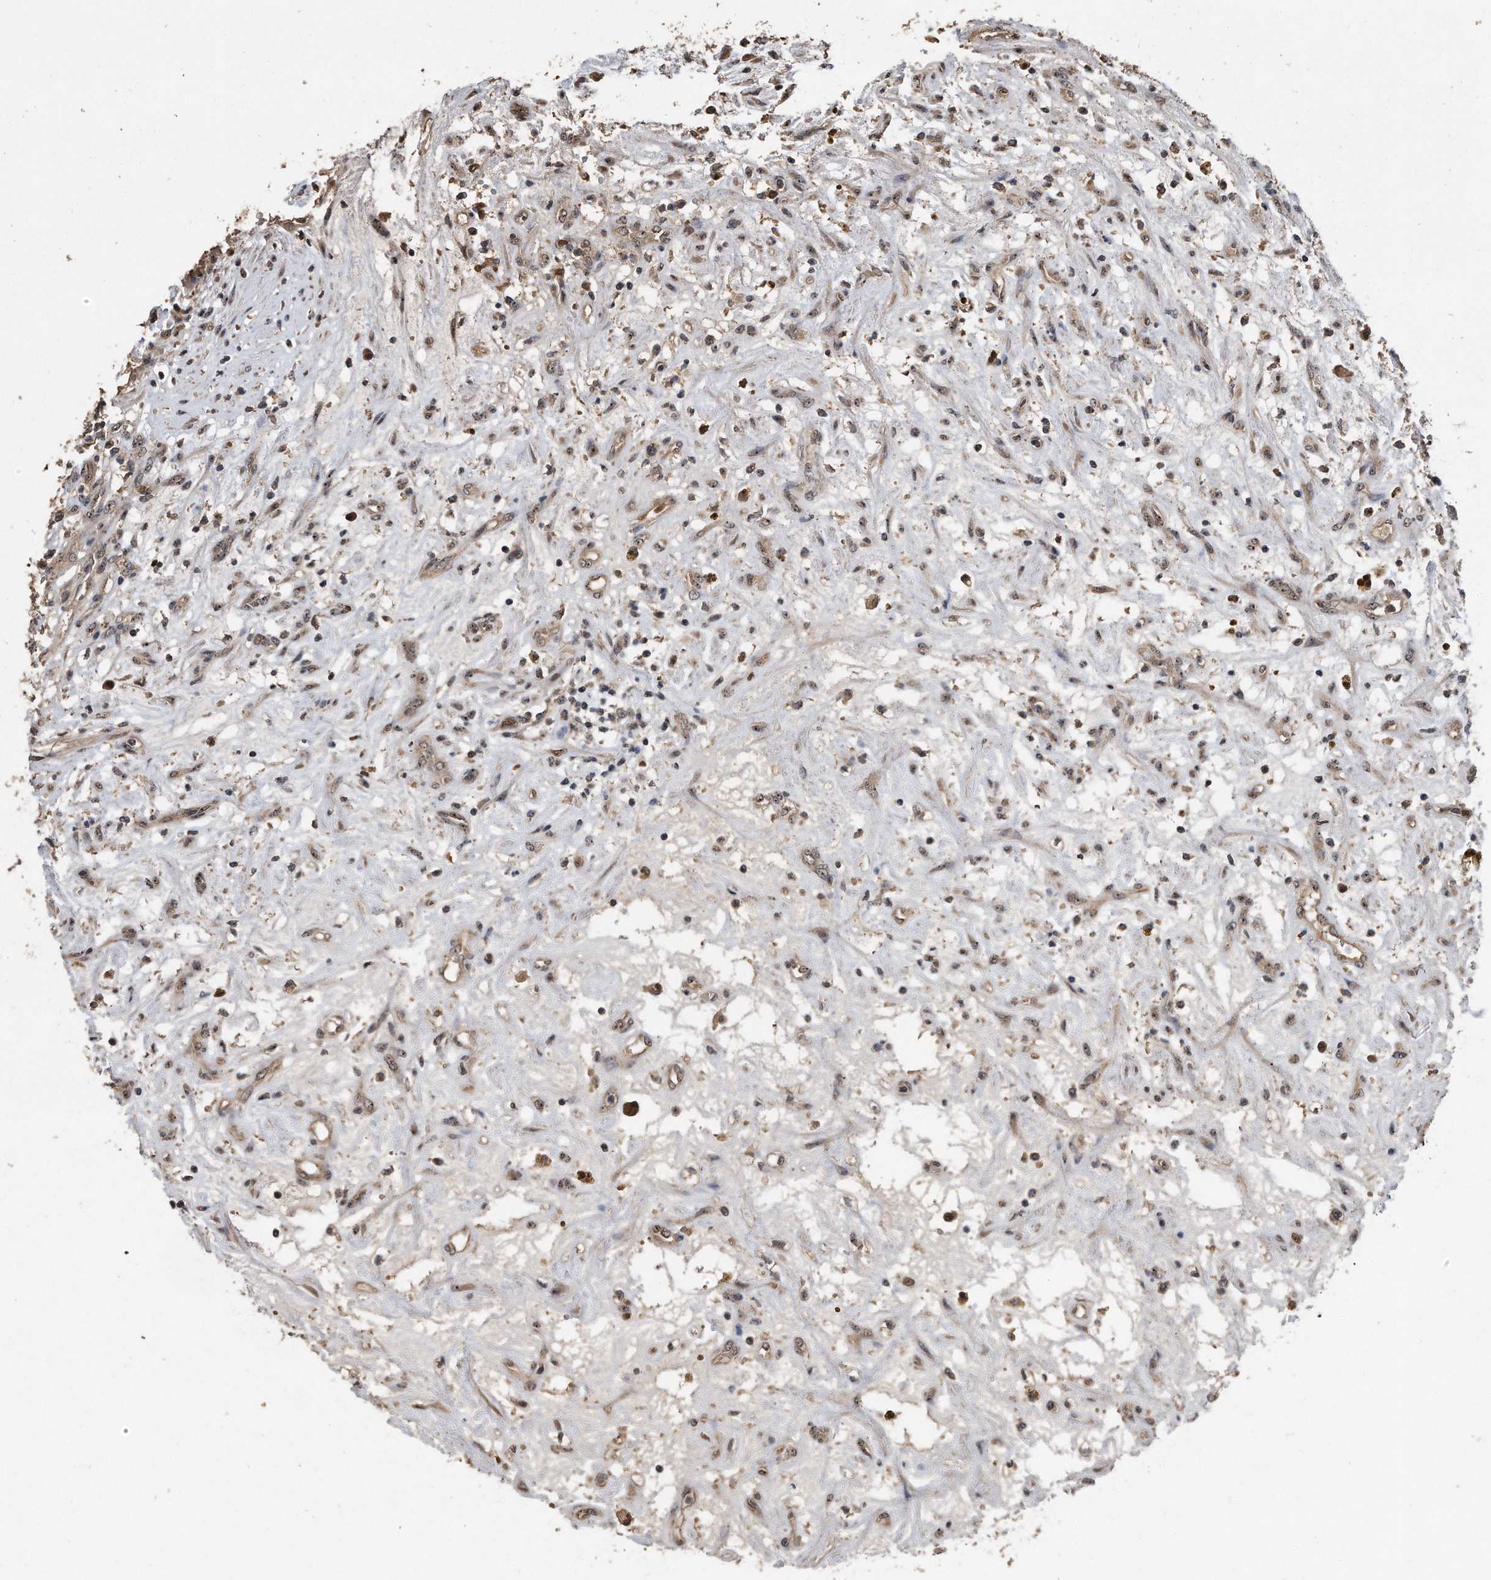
{"staining": {"intensity": "weak", "quantity": ">75%", "location": "cytoplasmic/membranous,nuclear"}, "tissue": "renal cancer", "cell_type": "Tumor cells", "image_type": "cancer", "snomed": [{"axis": "morphology", "description": "Adenocarcinoma, NOS"}, {"axis": "topography", "description": "Kidney"}], "caption": "Immunohistochemical staining of human renal cancer reveals weak cytoplasmic/membranous and nuclear protein expression in about >75% of tumor cells. The staining is performed using DAB brown chromogen to label protein expression. The nuclei are counter-stained blue using hematoxylin.", "gene": "PELO", "patient": {"sex": "female", "age": 57}}